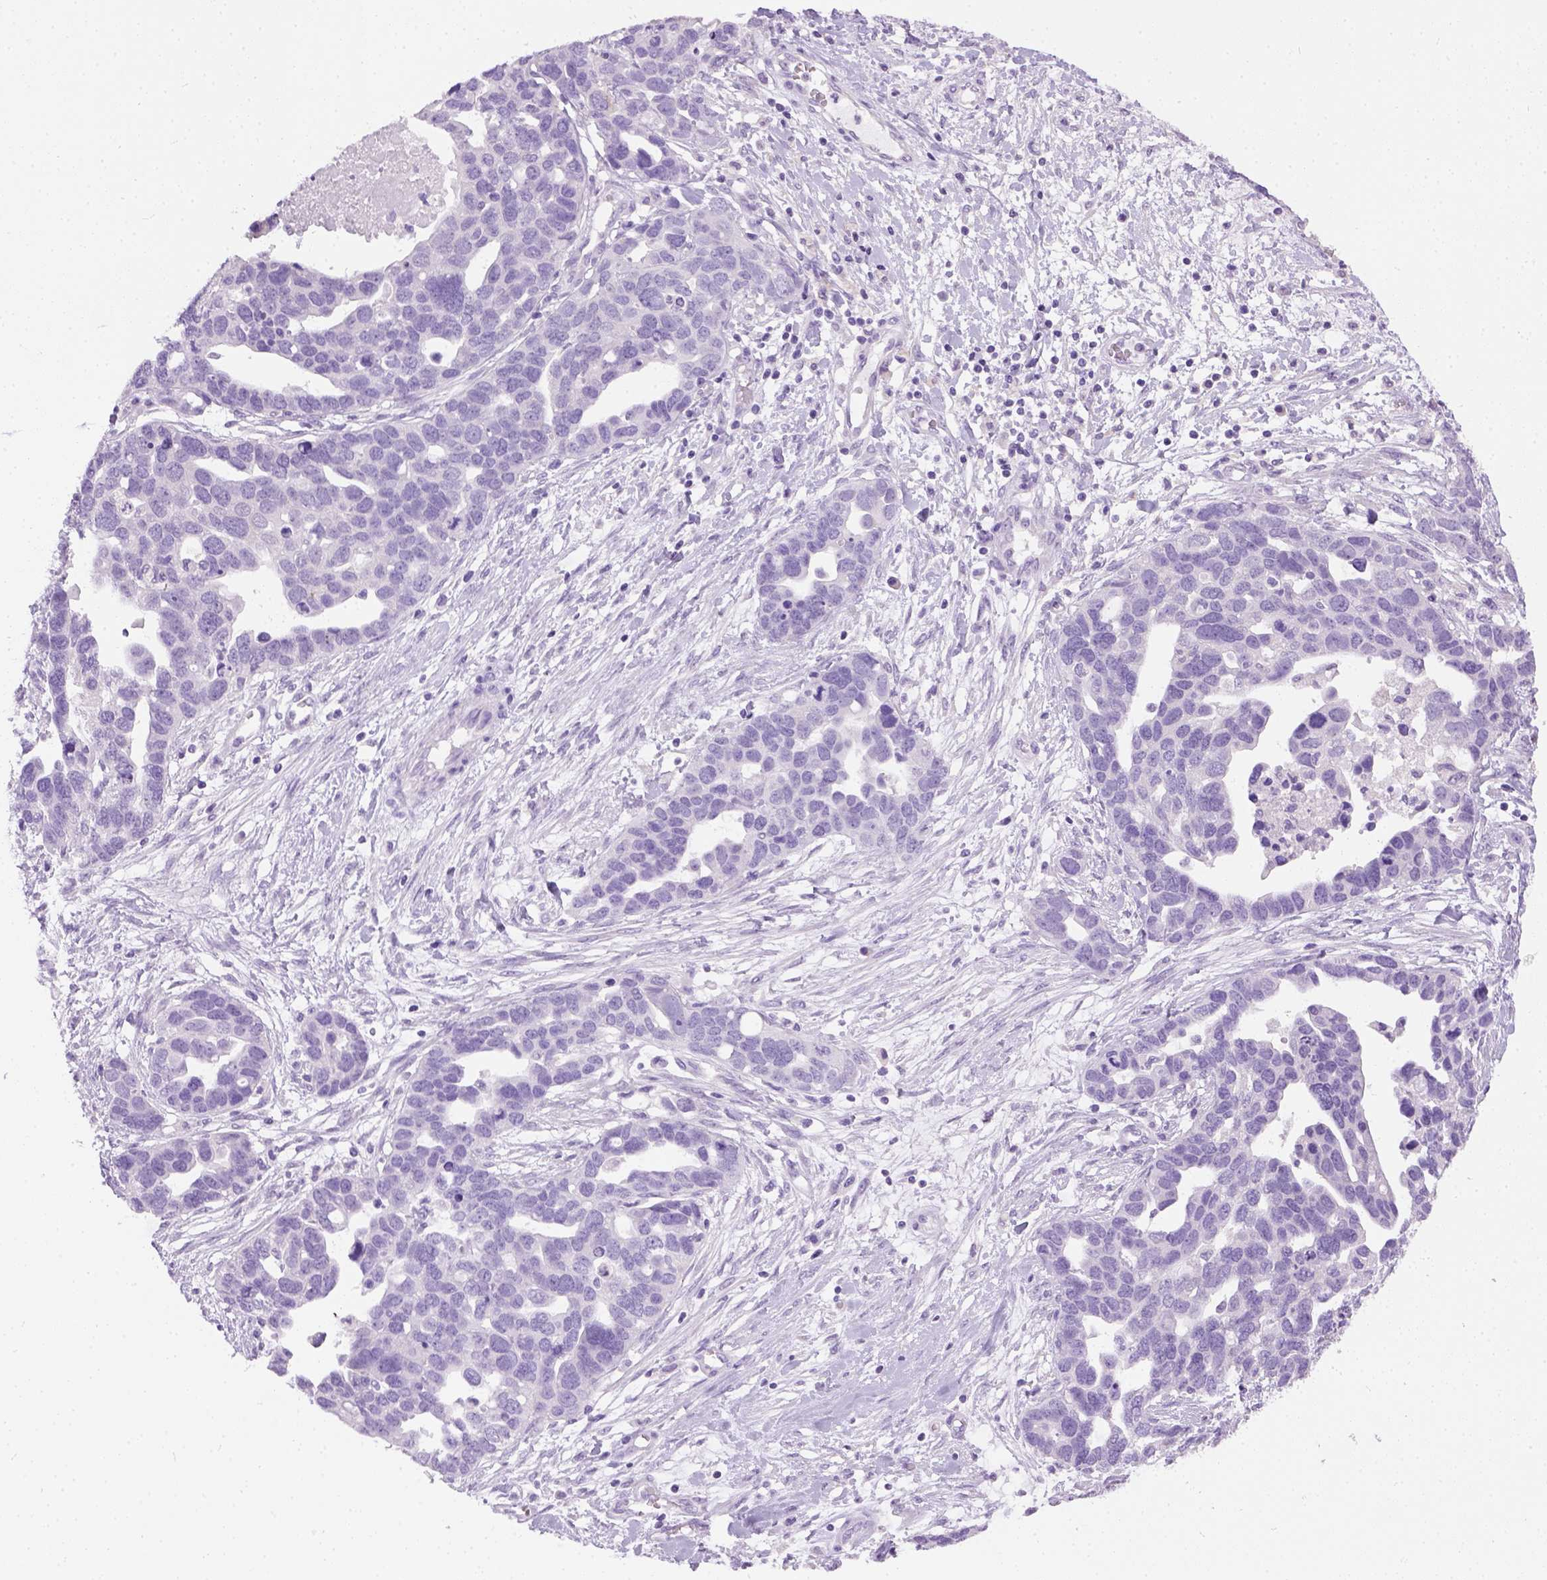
{"staining": {"intensity": "negative", "quantity": "none", "location": "none"}, "tissue": "ovarian cancer", "cell_type": "Tumor cells", "image_type": "cancer", "snomed": [{"axis": "morphology", "description": "Cystadenocarcinoma, serous, NOS"}, {"axis": "topography", "description": "Ovary"}], "caption": "A high-resolution micrograph shows immunohistochemistry staining of ovarian serous cystadenocarcinoma, which exhibits no significant expression in tumor cells.", "gene": "CYP24A1", "patient": {"sex": "female", "age": 54}}